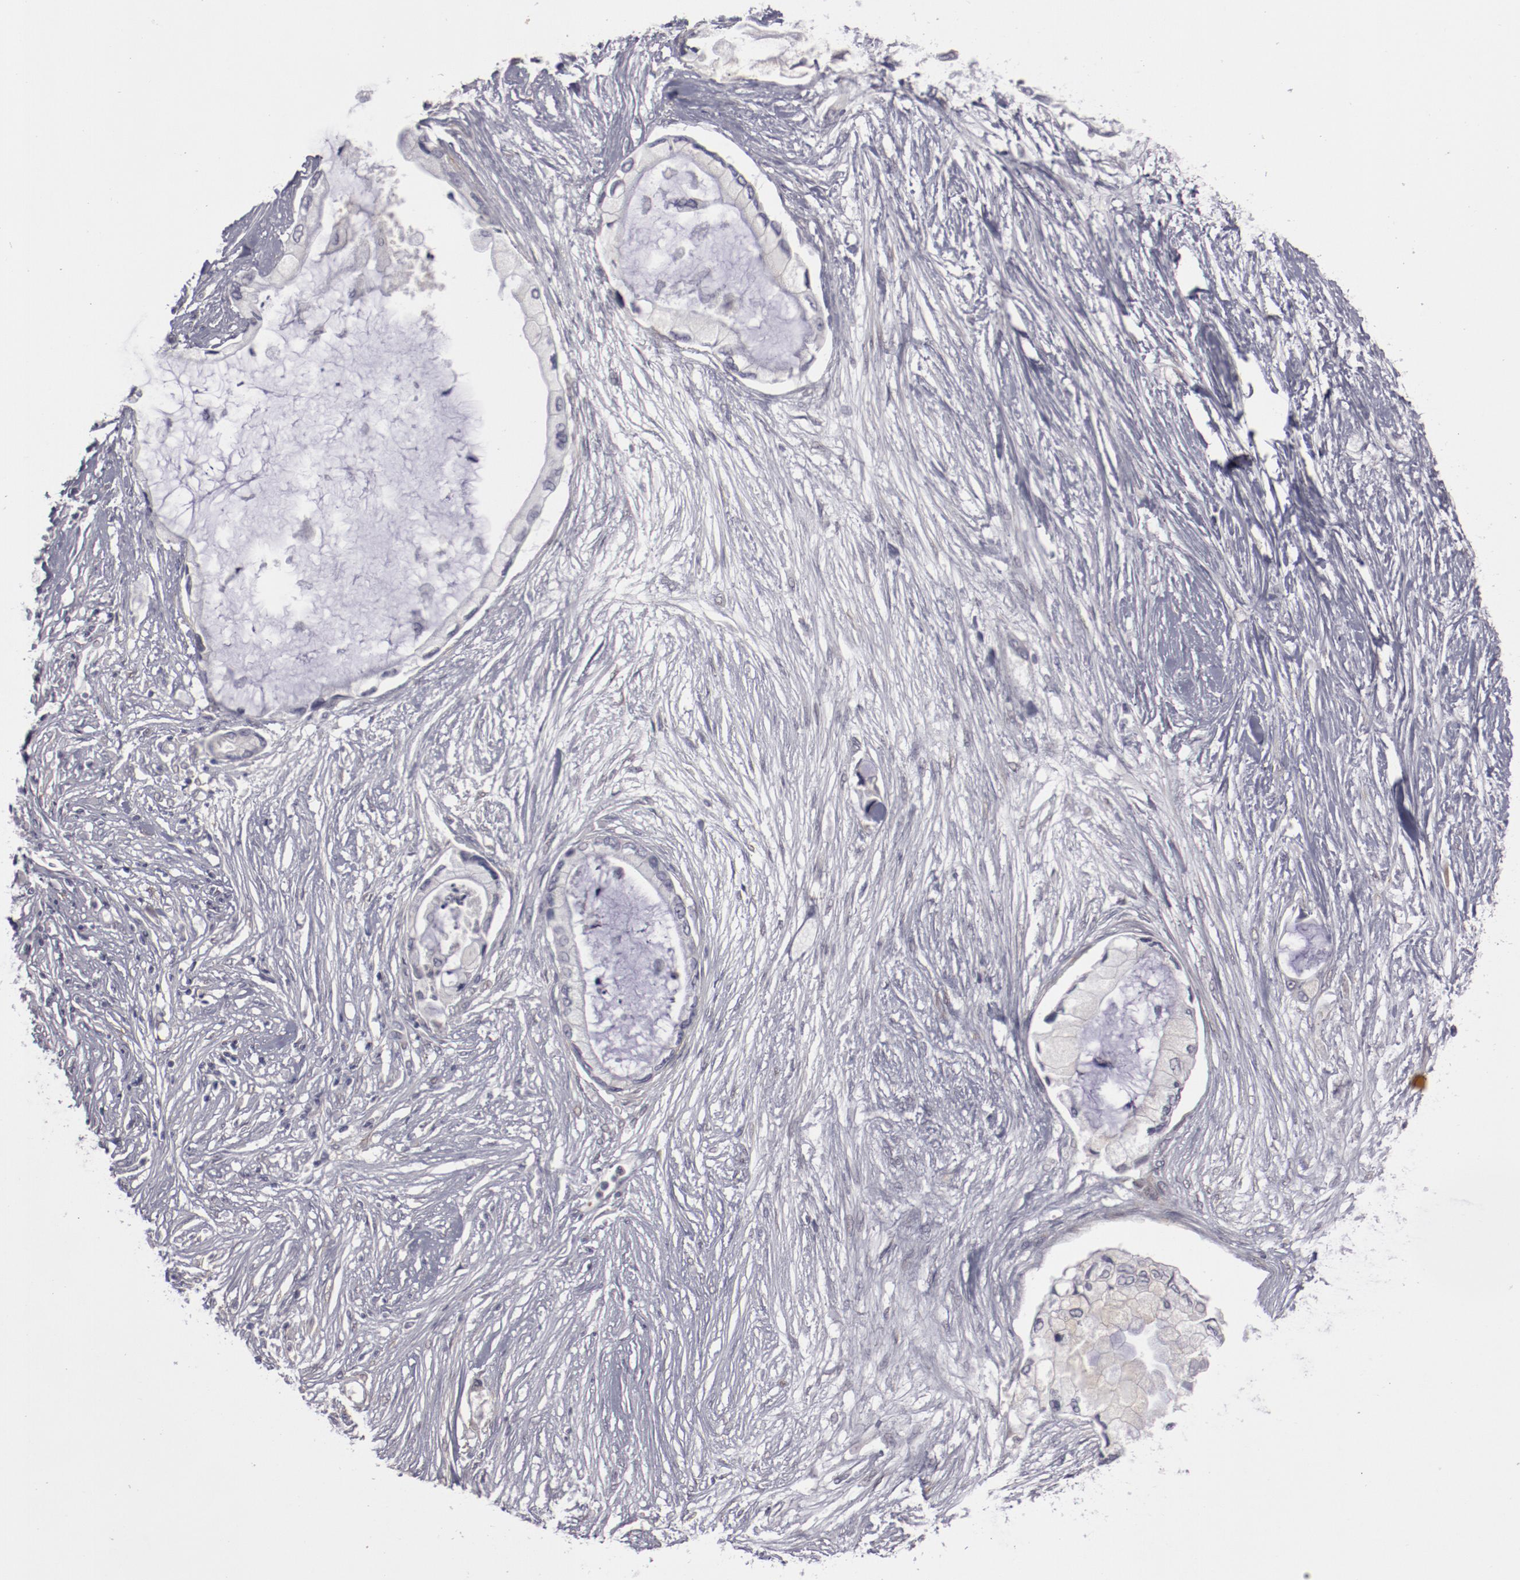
{"staining": {"intensity": "negative", "quantity": "none", "location": "none"}, "tissue": "pancreatic cancer", "cell_type": "Tumor cells", "image_type": "cancer", "snomed": [{"axis": "morphology", "description": "Adenocarcinoma, NOS"}, {"axis": "topography", "description": "Pancreas"}], "caption": "This photomicrograph is of pancreatic cancer (adenocarcinoma) stained with IHC to label a protein in brown with the nuclei are counter-stained blue. There is no expression in tumor cells.", "gene": "LEF1", "patient": {"sex": "female", "age": 59}}